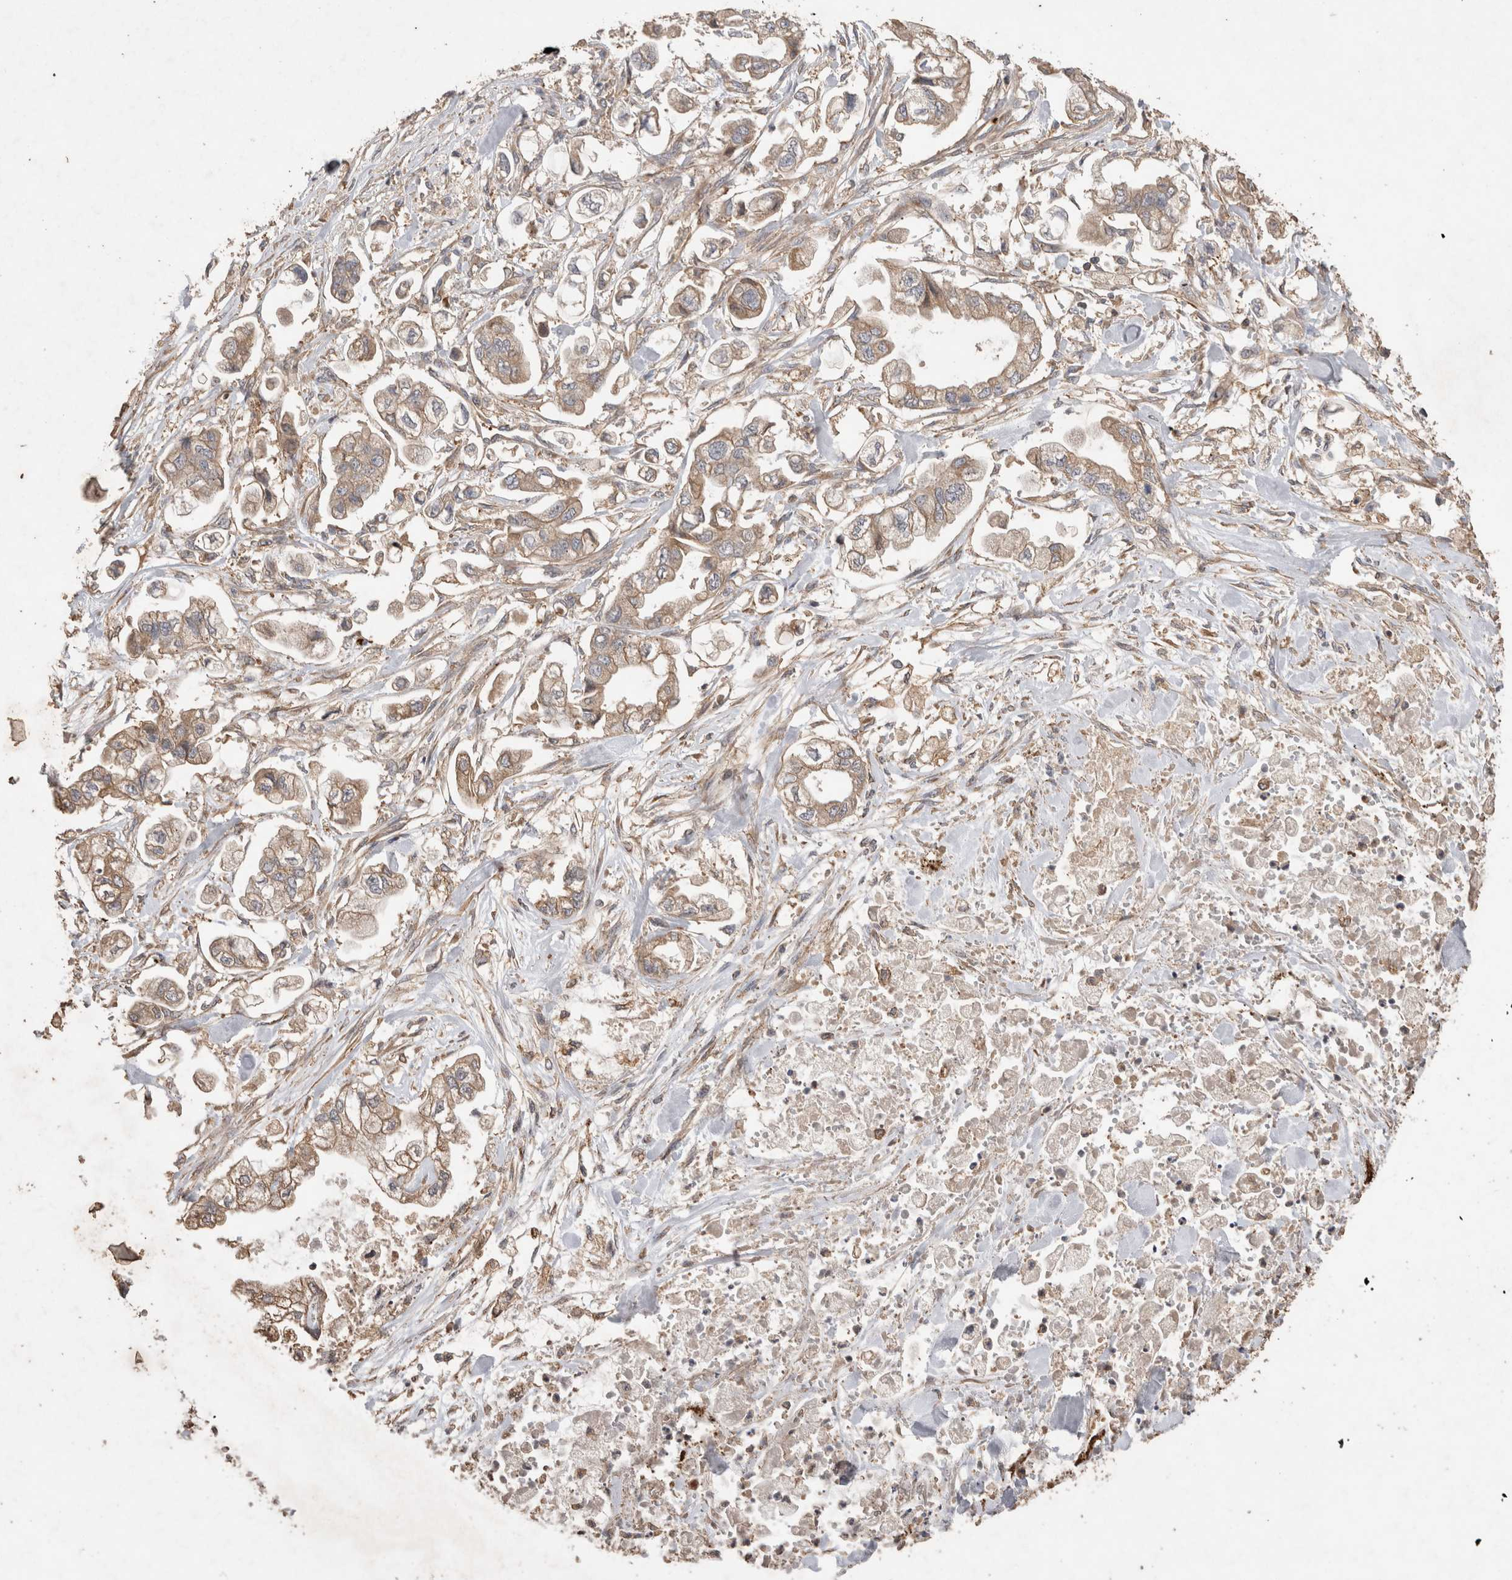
{"staining": {"intensity": "weak", "quantity": ">75%", "location": "cytoplasmic/membranous"}, "tissue": "stomach cancer", "cell_type": "Tumor cells", "image_type": "cancer", "snomed": [{"axis": "morphology", "description": "Normal tissue, NOS"}, {"axis": "morphology", "description": "Adenocarcinoma, NOS"}, {"axis": "topography", "description": "Stomach"}], "caption": "Immunohistochemical staining of adenocarcinoma (stomach) demonstrates low levels of weak cytoplasmic/membranous positivity in about >75% of tumor cells.", "gene": "SNX31", "patient": {"sex": "male", "age": 62}}